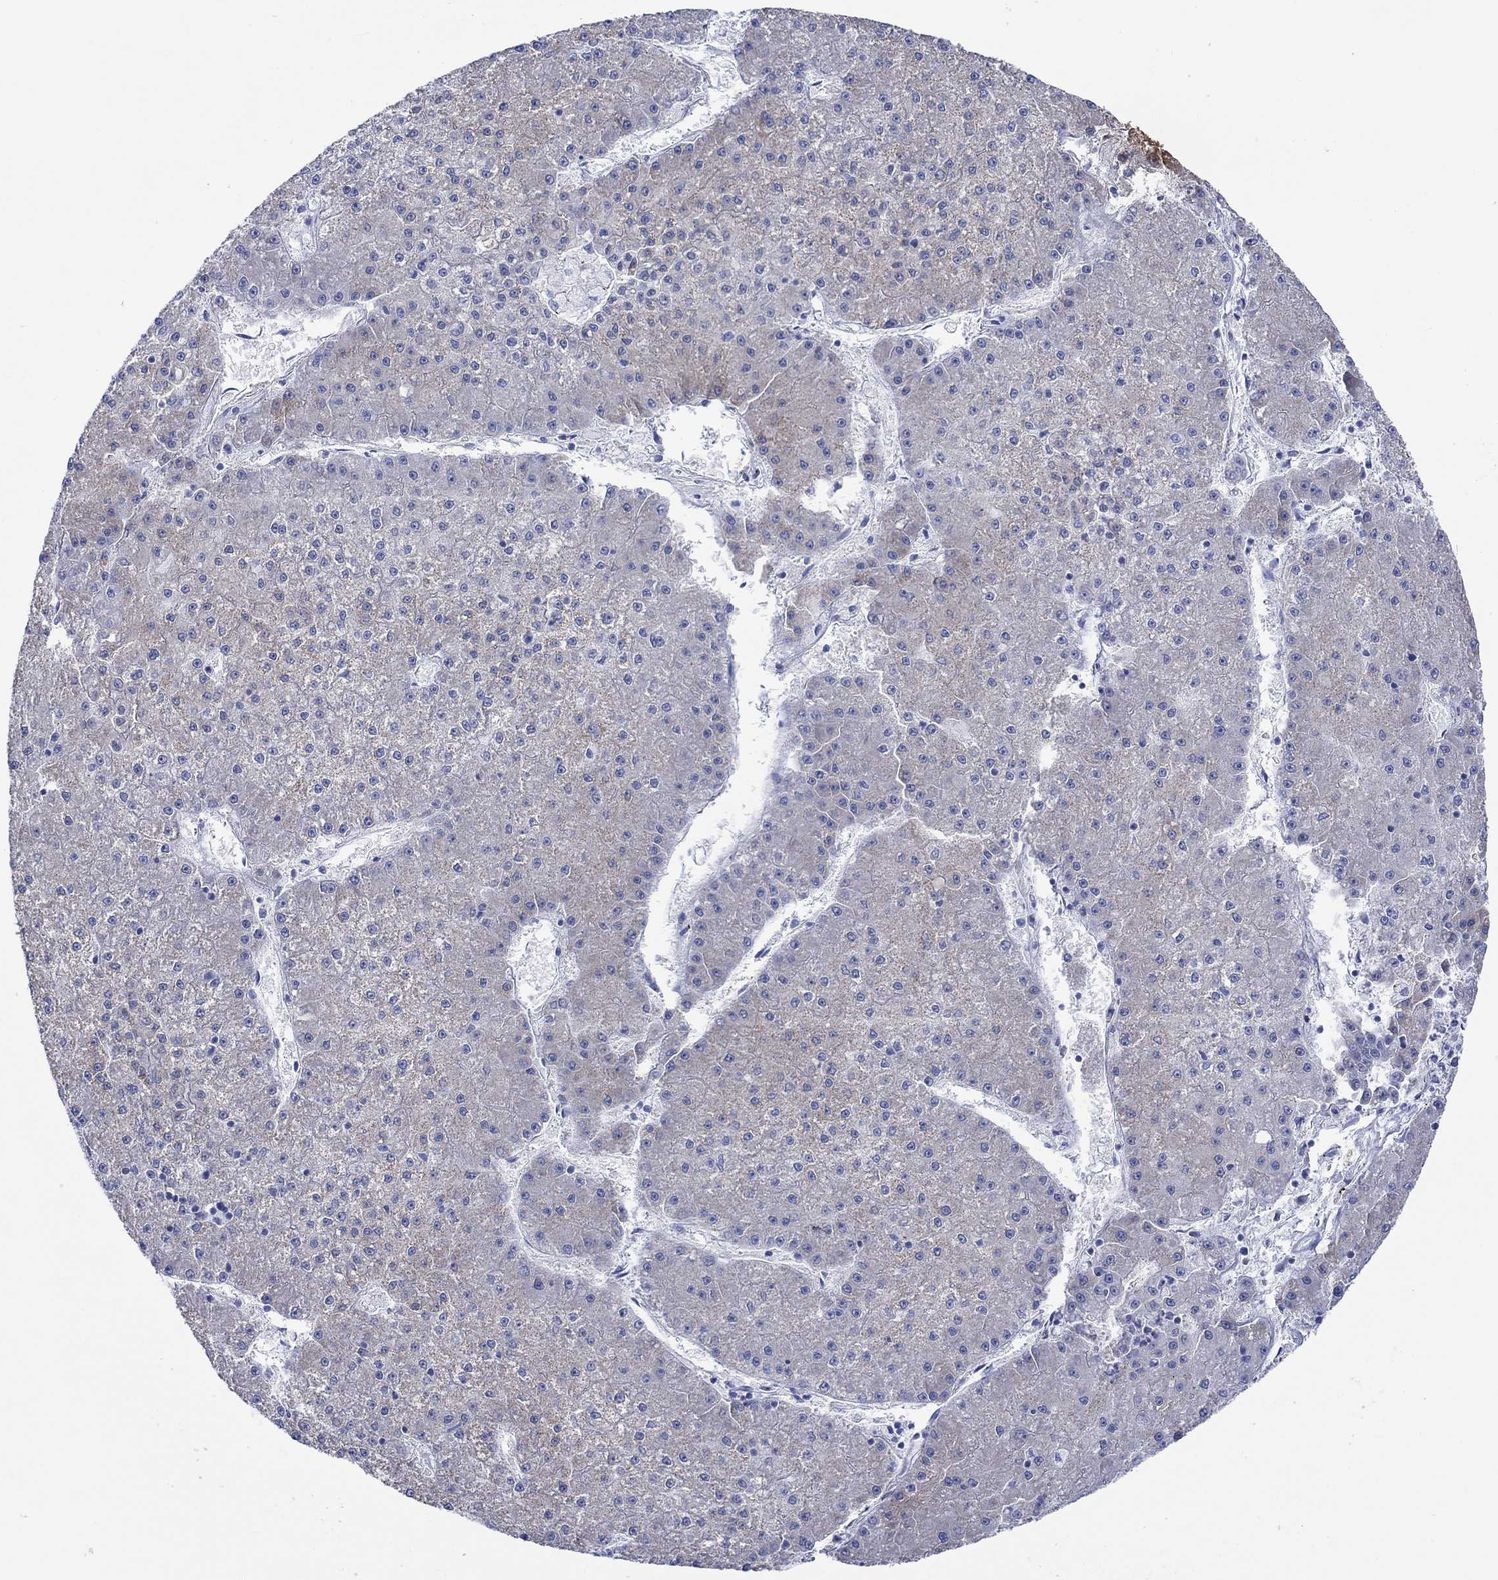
{"staining": {"intensity": "negative", "quantity": "none", "location": "none"}, "tissue": "liver cancer", "cell_type": "Tumor cells", "image_type": "cancer", "snomed": [{"axis": "morphology", "description": "Carcinoma, Hepatocellular, NOS"}, {"axis": "topography", "description": "Liver"}], "caption": "Hepatocellular carcinoma (liver) was stained to show a protein in brown. There is no significant positivity in tumor cells.", "gene": "CPLX2", "patient": {"sex": "male", "age": 73}}